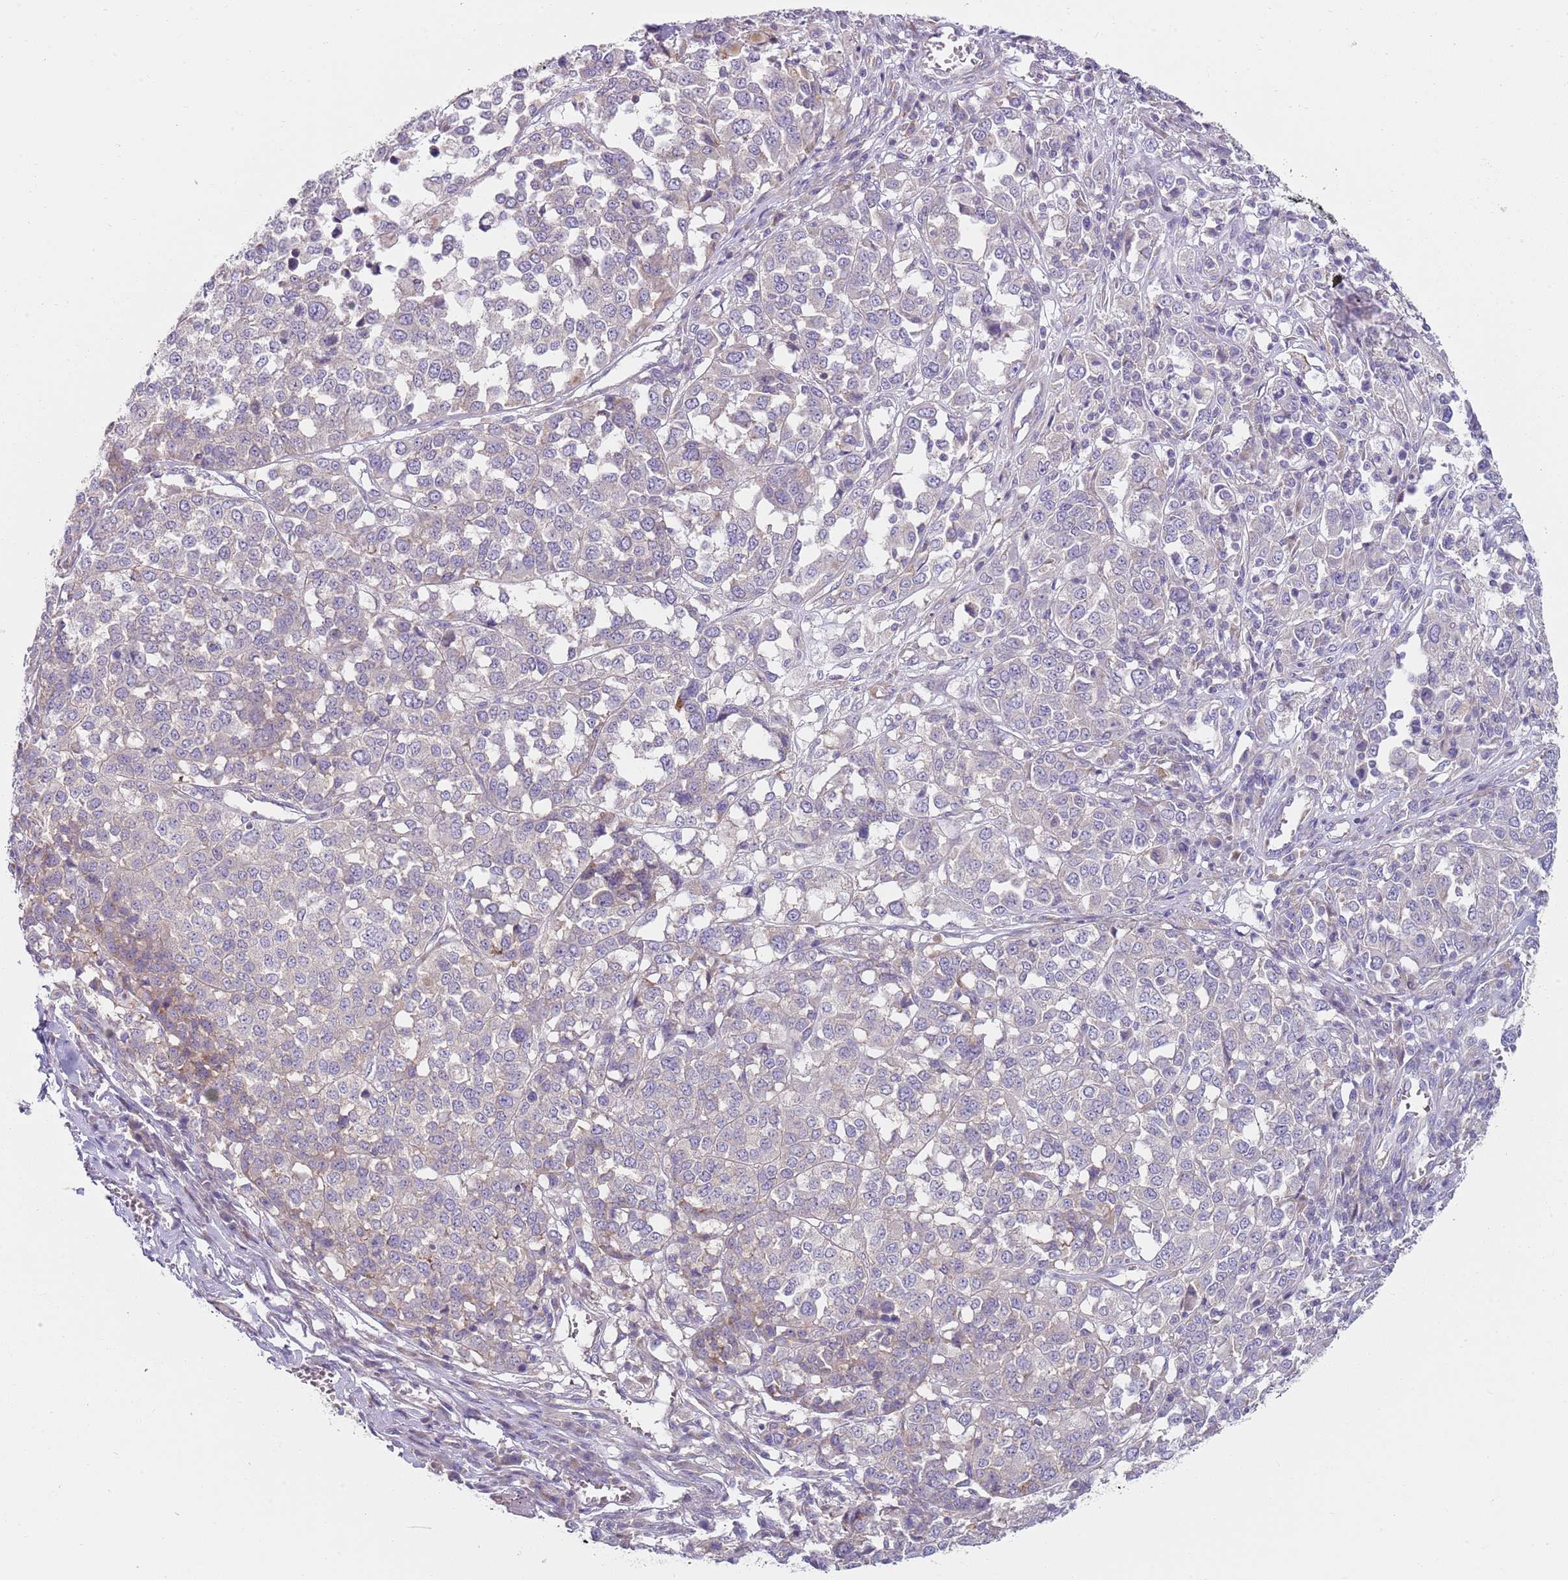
{"staining": {"intensity": "weak", "quantity": "<25%", "location": "cytoplasmic/membranous"}, "tissue": "melanoma", "cell_type": "Tumor cells", "image_type": "cancer", "snomed": [{"axis": "morphology", "description": "Malignant melanoma, Metastatic site"}, {"axis": "topography", "description": "Lymph node"}], "caption": "IHC of human malignant melanoma (metastatic site) demonstrates no positivity in tumor cells.", "gene": "SLC26A6", "patient": {"sex": "male", "age": 44}}